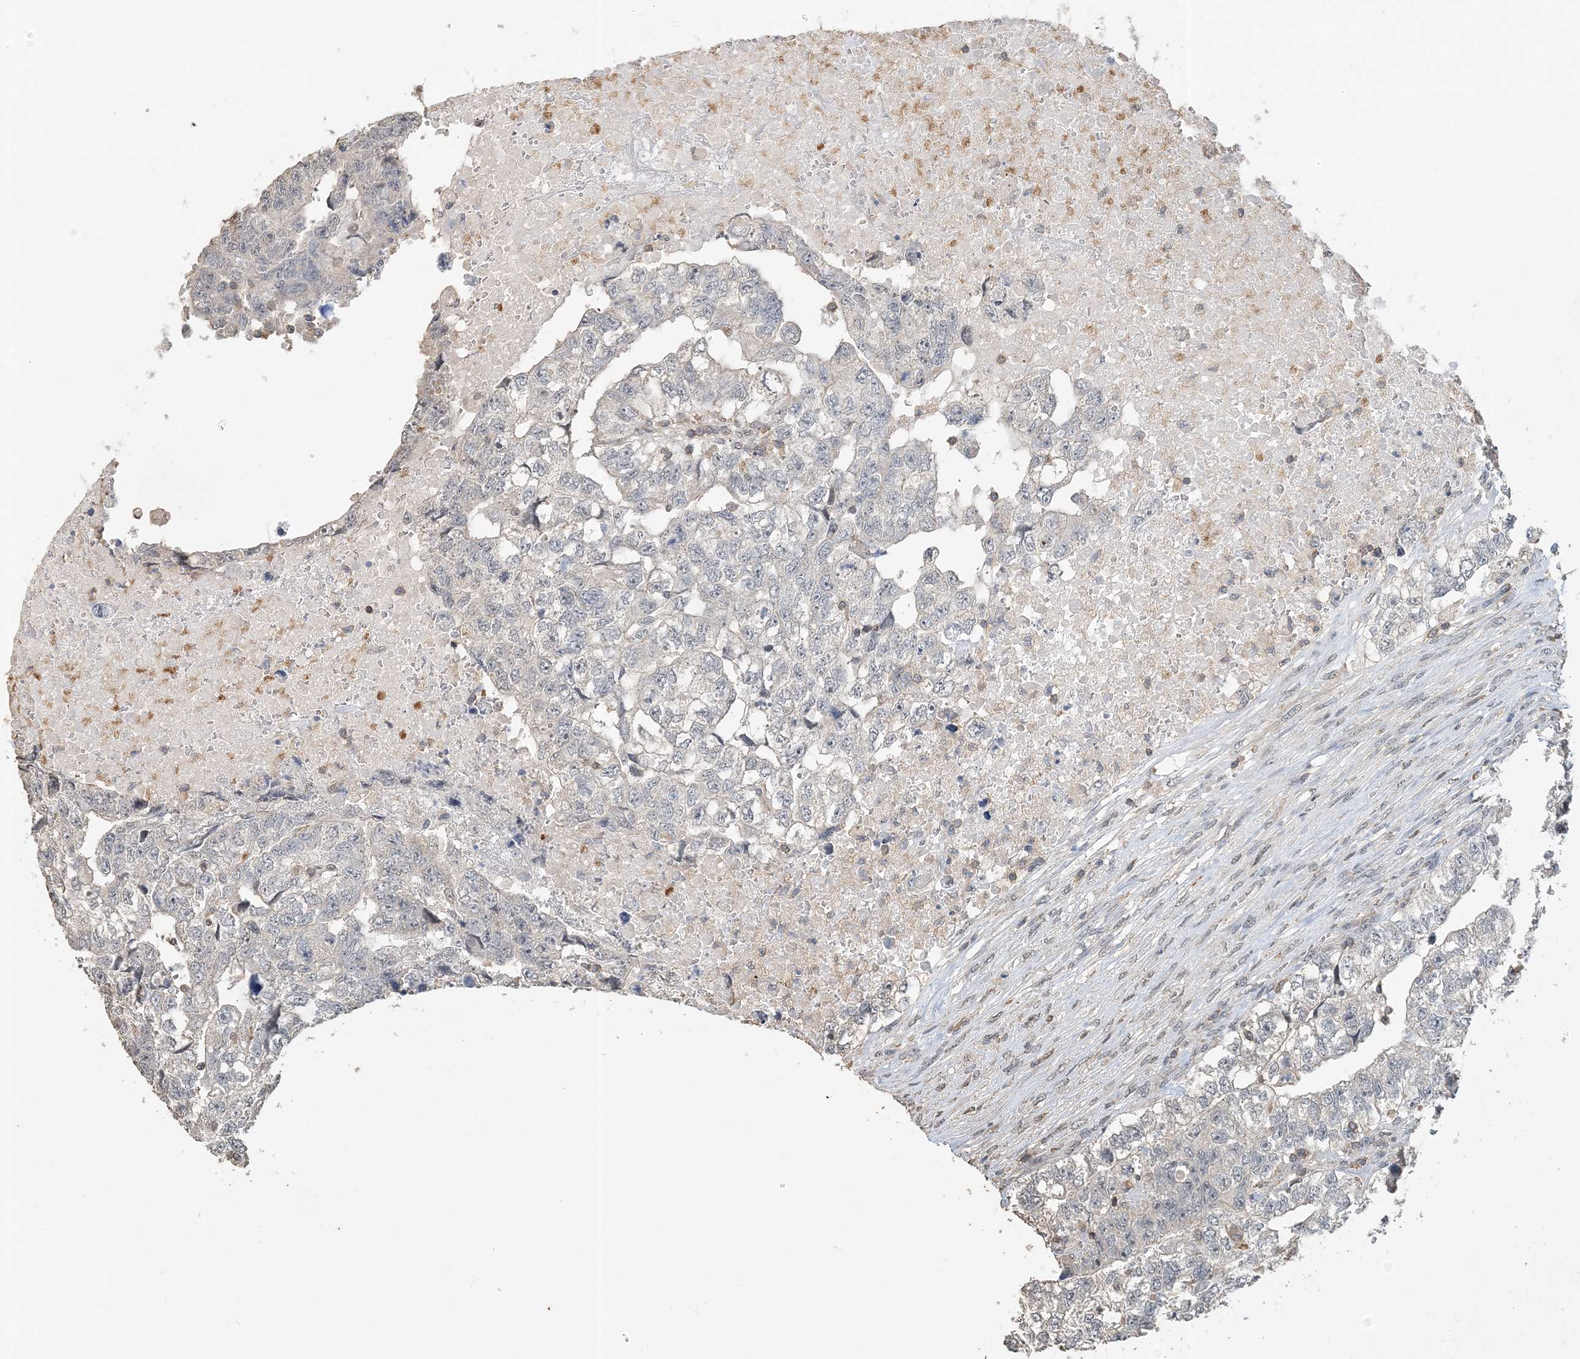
{"staining": {"intensity": "negative", "quantity": "none", "location": "none"}, "tissue": "testis cancer", "cell_type": "Tumor cells", "image_type": "cancer", "snomed": [{"axis": "morphology", "description": "Carcinoma, Embryonal, NOS"}, {"axis": "topography", "description": "Testis"}], "caption": "Immunohistochemistry (IHC) of human testis embryonal carcinoma demonstrates no expression in tumor cells. (DAB immunohistochemistry (IHC), high magnification).", "gene": "FAM110A", "patient": {"sex": "male", "age": 36}}